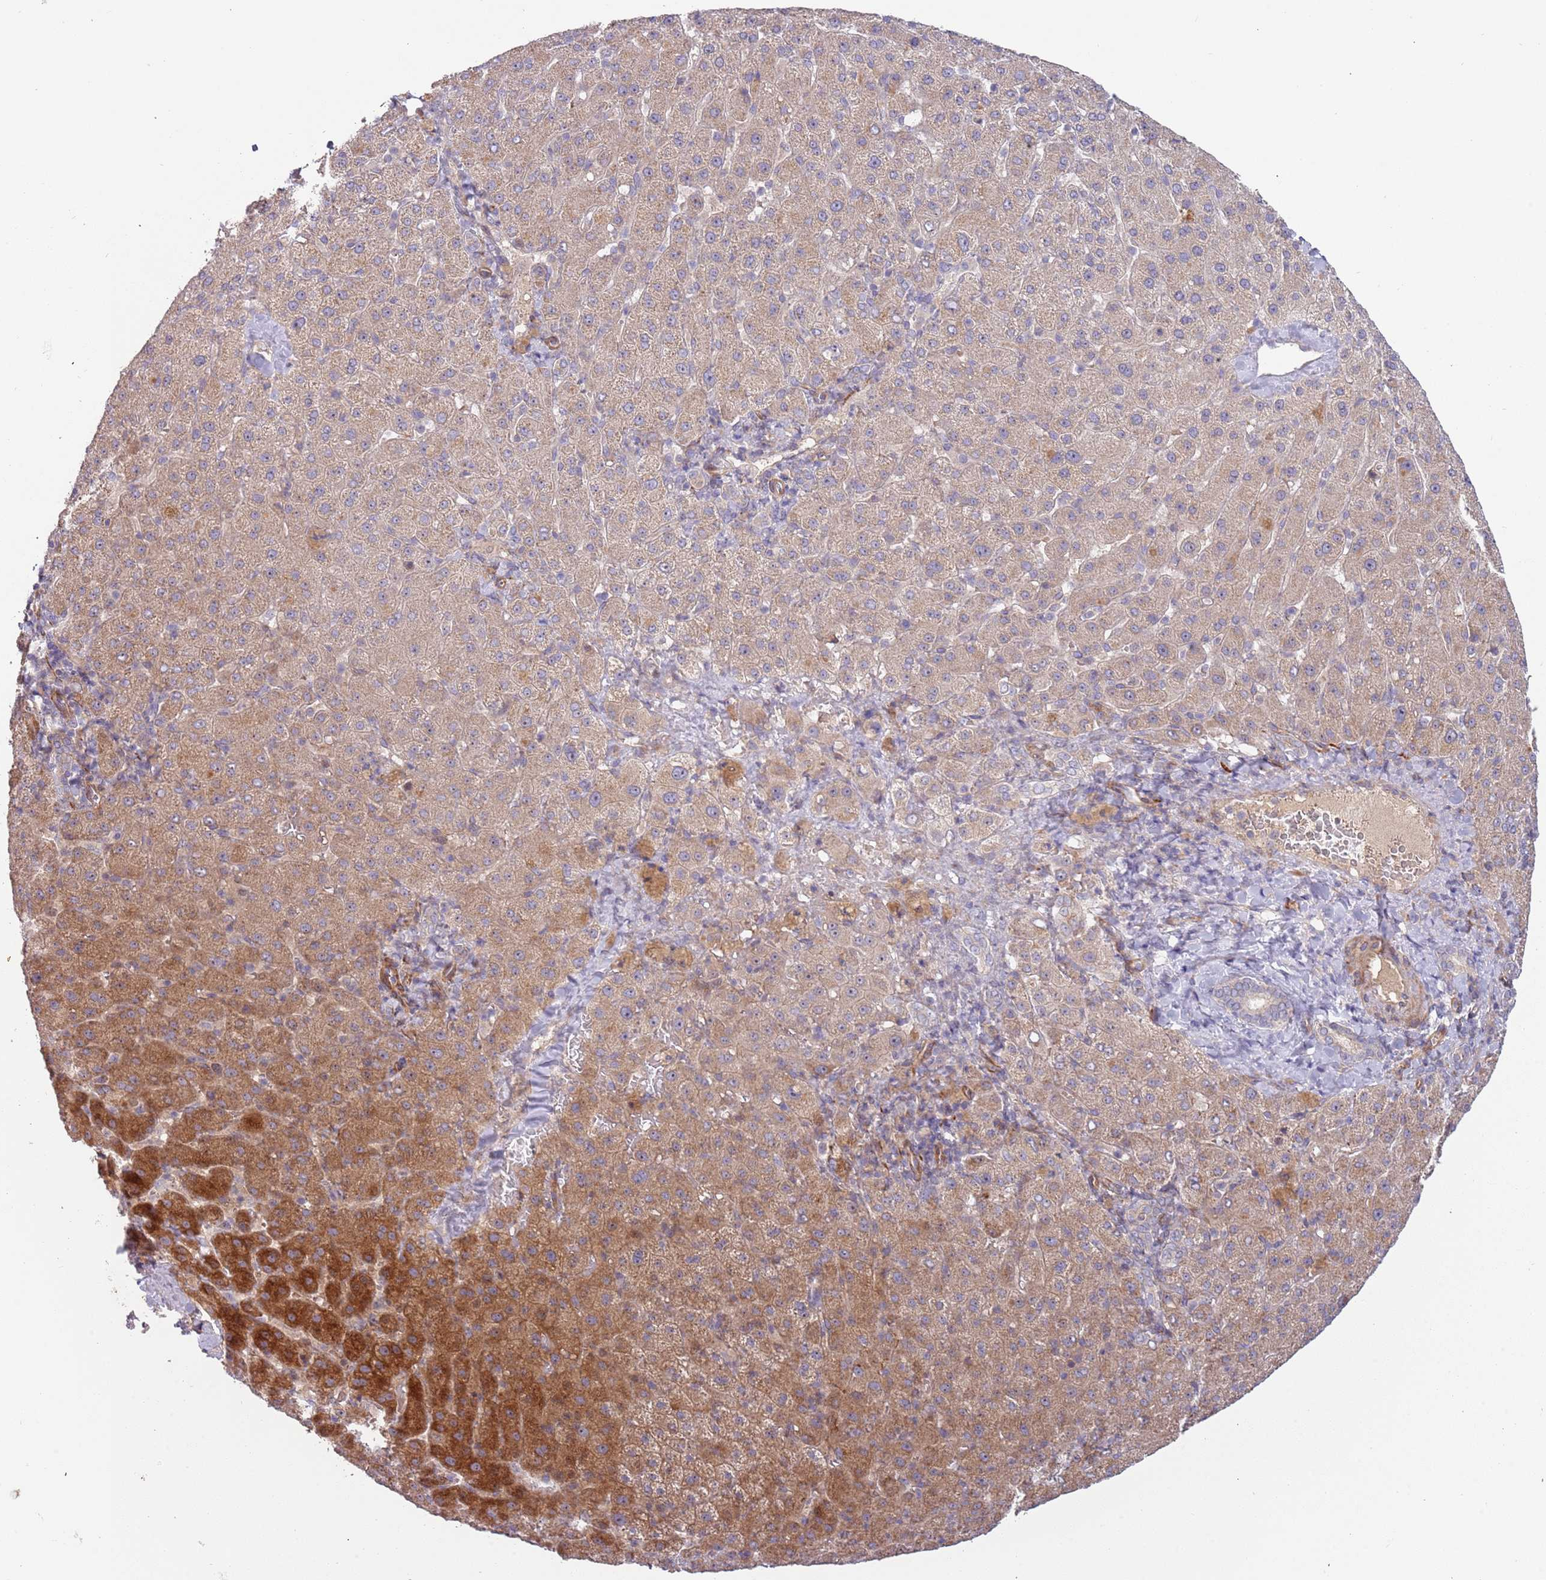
{"staining": {"intensity": "moderate", "quantity": "25%-75%", "location": "cytoplasmic/membranous"}, "tissue": "liver cancer", "cell_type": "Tumor cells", "image_type": "cancer", "snomed": [{"axis": "morphology", "description": "Carcinoma, Hepatocellular, NOS"}, {"axis": "topography", "description": "Liver"}], "caption": "Protein staining reveals moderate cytoplasmic/membranous expression in about 25%-75% of tumor cells in liver hepatocellular carcinoma.", "gene": "TRAPPC6B", "patient": {"sex": "female", "age": 58}}